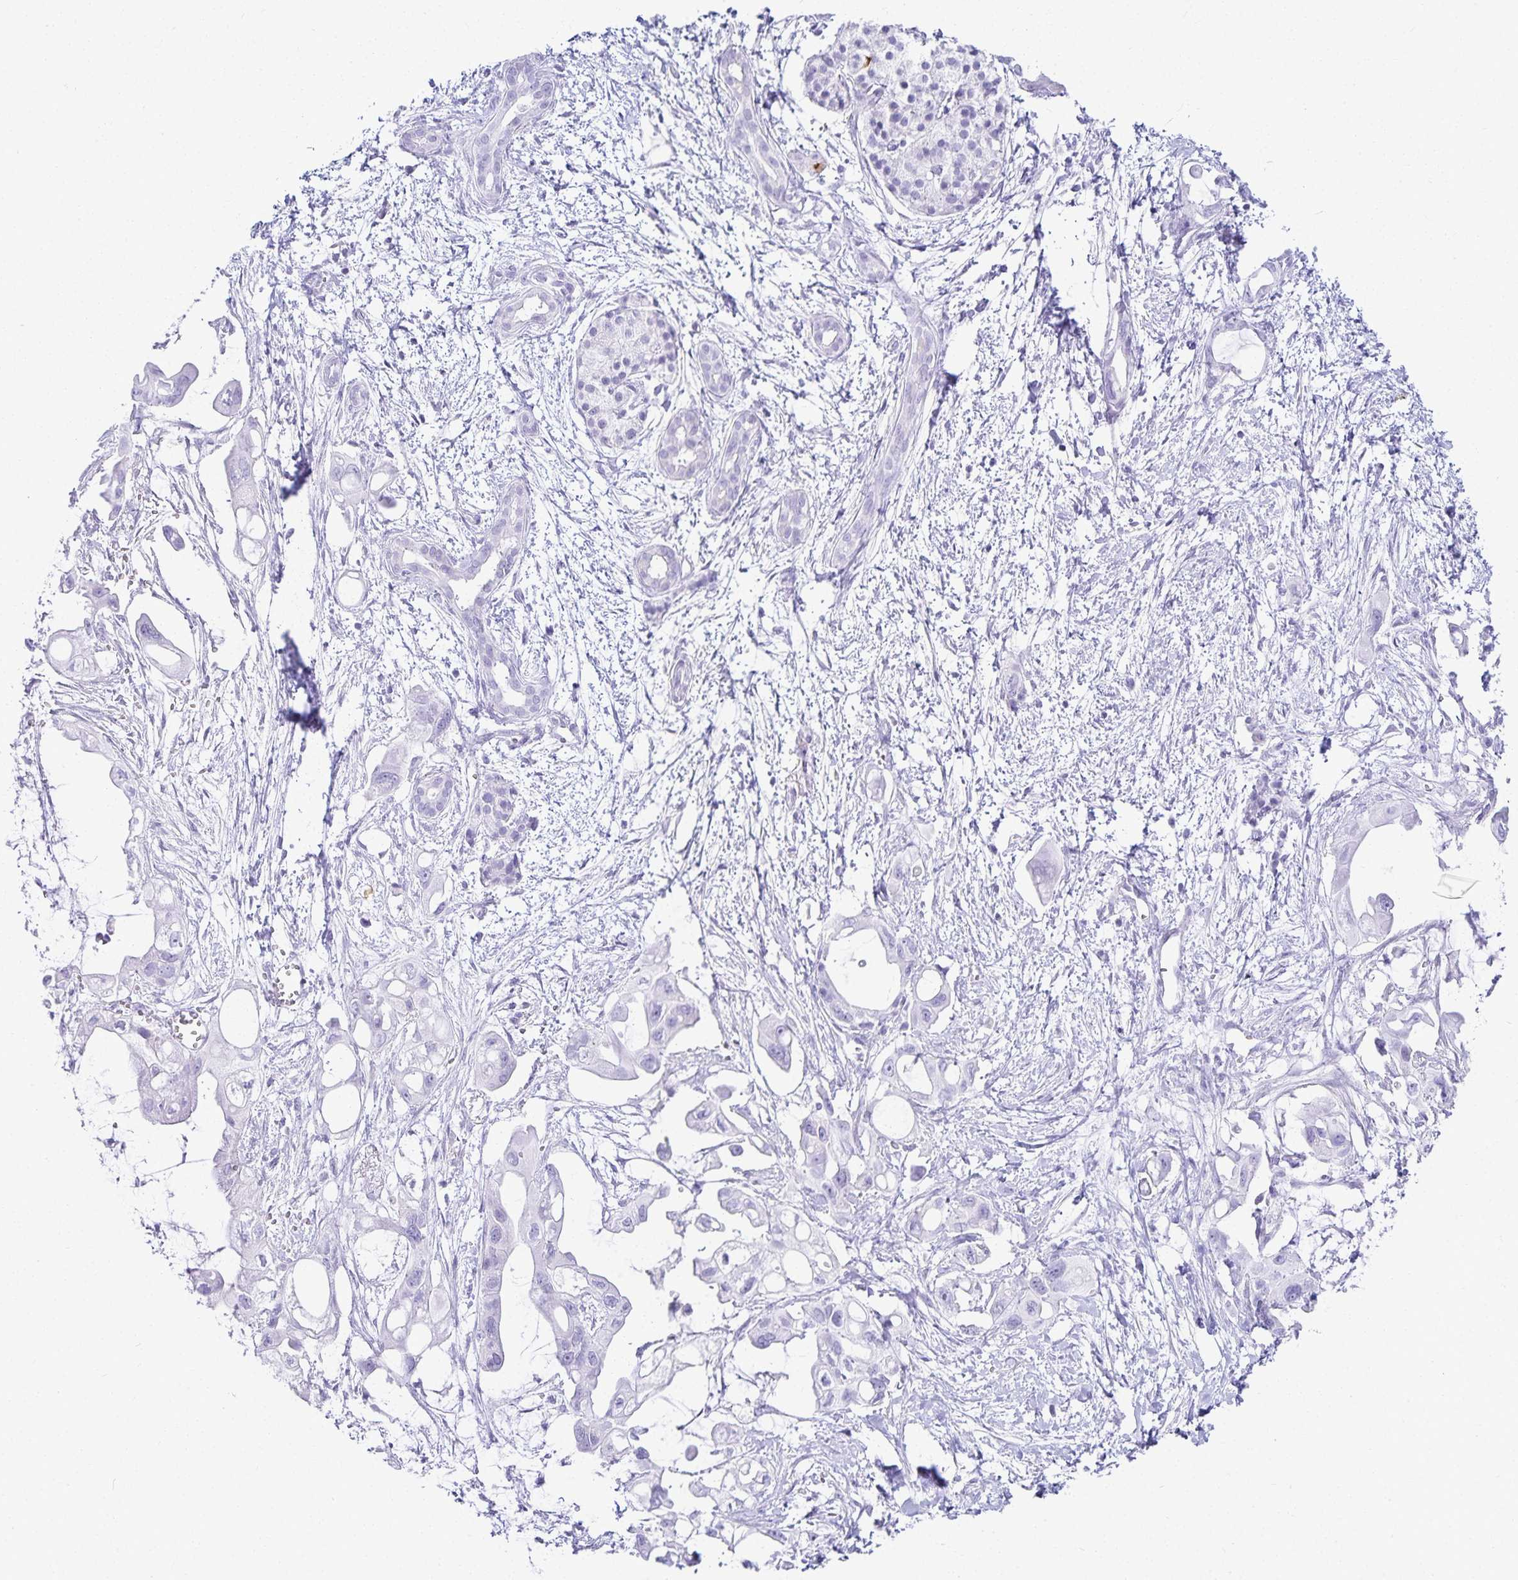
{"staining": {"intensity": "negative", "quantity": "none", "location": "none"}, "tissue": "pancreatic cancer", "cell_type": "Tumor cells", "image_type": "cancer", "snomed": [{"axis": "morphology", "description": "Adenocarcinoma, NOS"}, {"axis": "topography", "description": "Pancreas"}], "caption": "A micrograph of pancreatic cancer stained for a protein demonstrates no brown staining in tumor cells.", "gene": "GP2", "patient": {"sex": "male", "age": 61}}